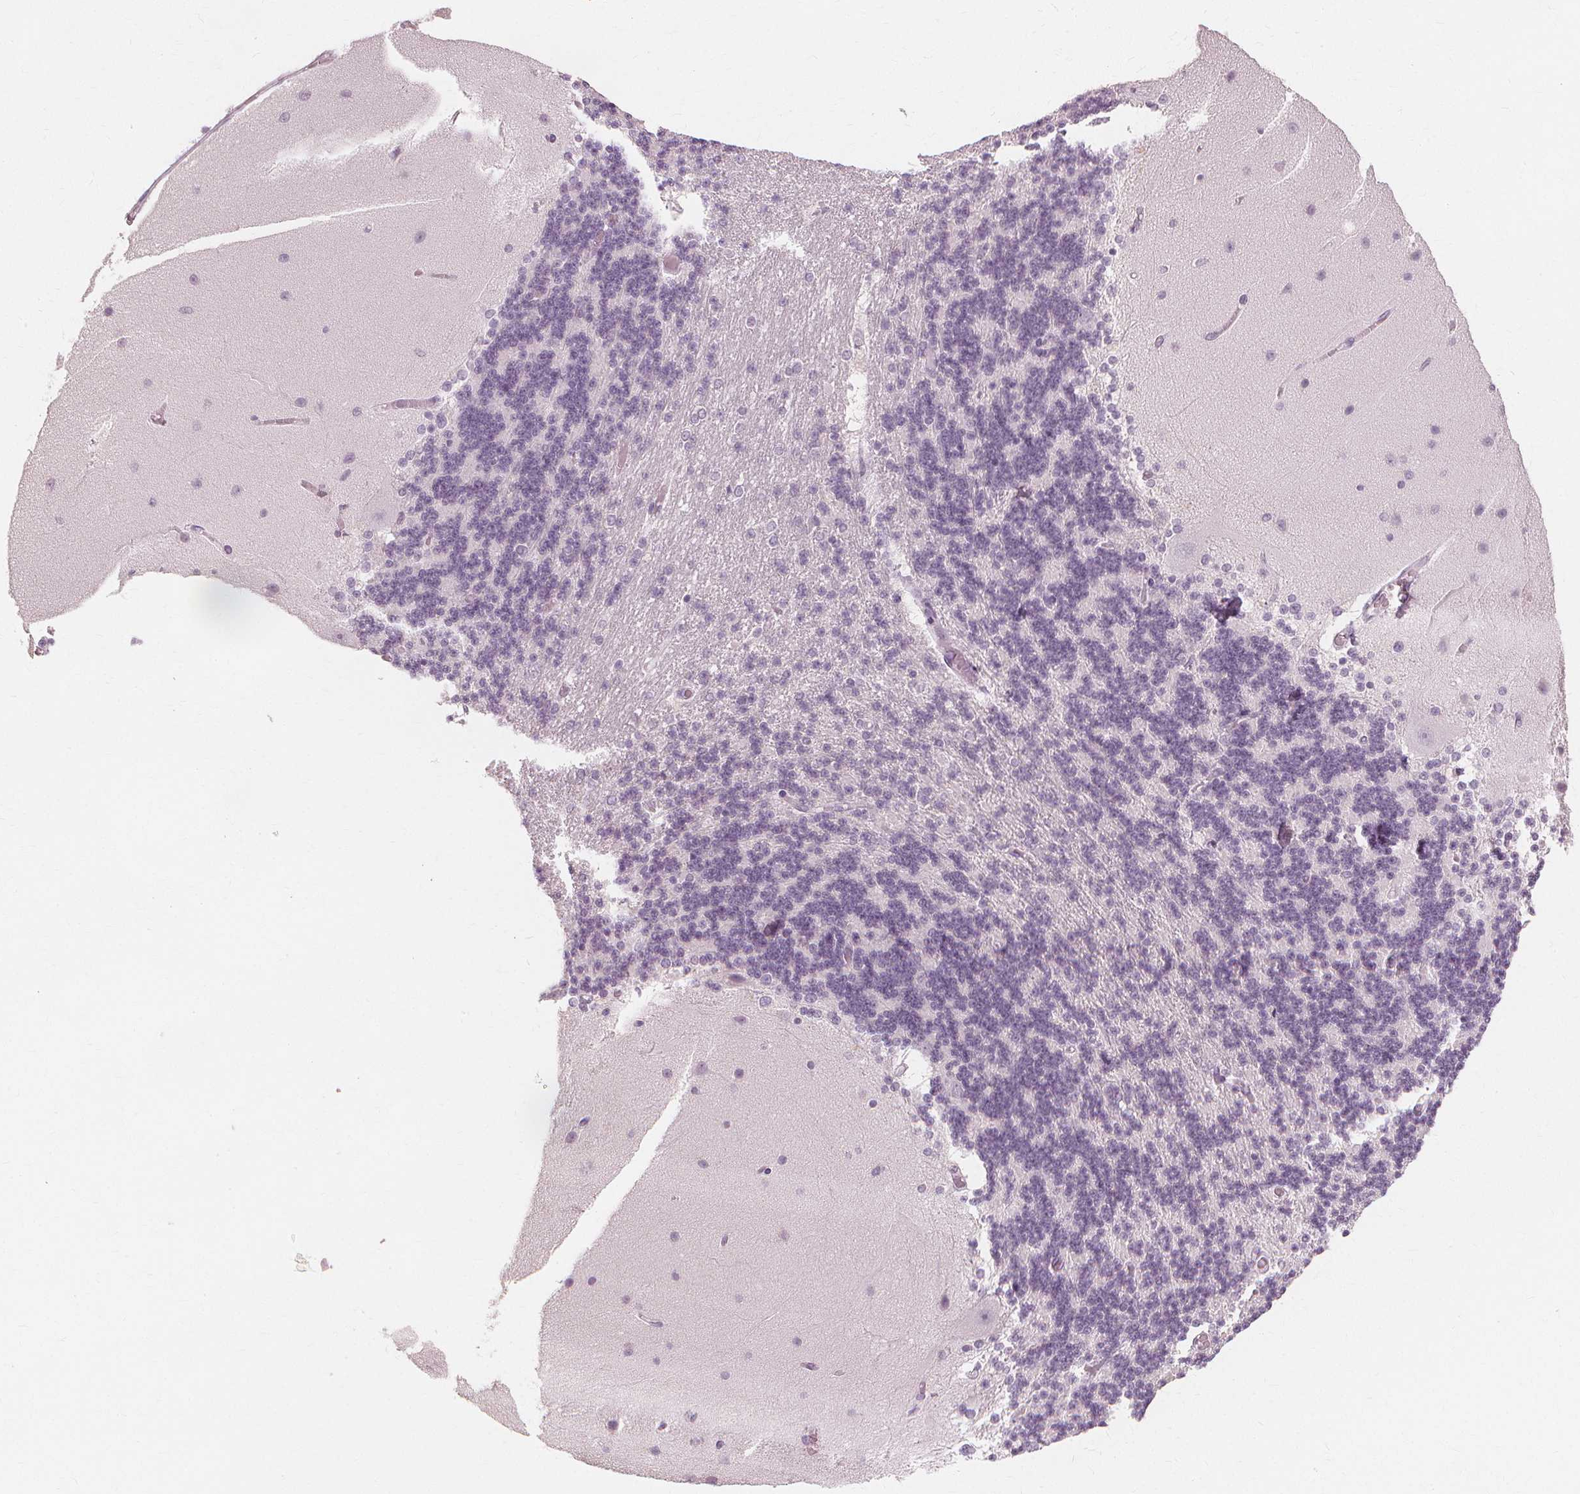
{"staining": {"intensity": "negative", "quantity": "none", "location": "none"}, "tissue": "cerebellum", "cell_type": "Cells in granular layer", "image_type": "normal", "snomed": [{"axis": "morphology", "description": "Normal tissue, NOS"}, {"axis": "topography", "description": "Cerebellum"}], "caption": "Cells in granular layer show no significant protein expression in unremarkable cerebellum. Brightfield microscopy of immunohistochemistry stained with DAB (3,3'-diaminobenzidine) (brown) and hematoxylin (blue), captured at high magnification.", "gene": "MUC12", "patient": {"sex": "female", "age": 54}}